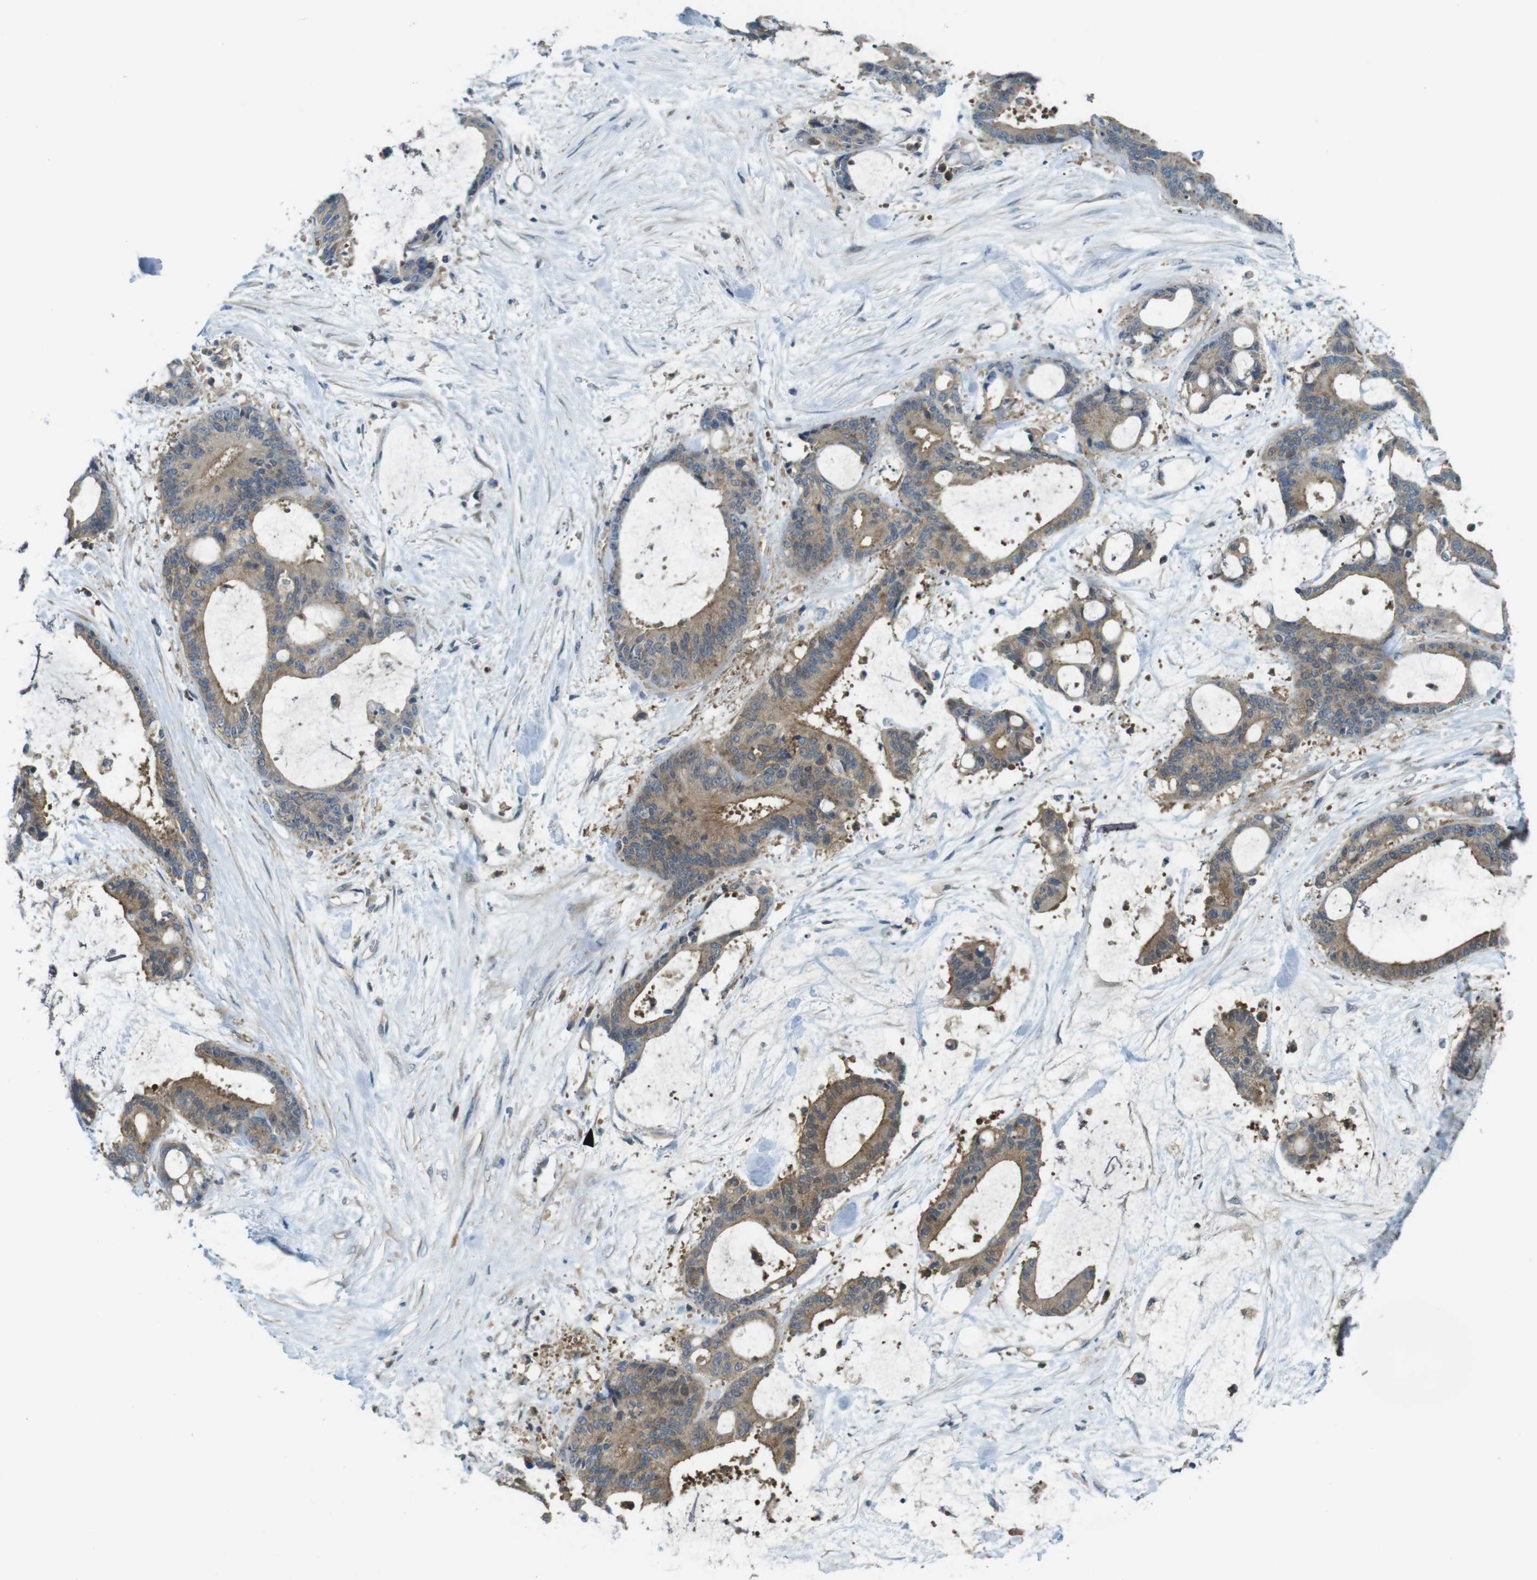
{"staining": {"intensity": "moderate", "quantity": ">75%", "location": "cytoplasmic/membranous"}, "tissue": "liver cancer", "cell_type": "Tumor cells", "image_type": "cancer", "snomed": [{"axis": "morphology", "description": "Cholangiocarcinoma"}, {"axis": "topography", "description": "Liver"}], "caption": "Protein analysis of cholangiocarcinoma (liver) tissue exhibits moderate cytoplasmic/membranous expression in about >75% of tumor cells. The staining is performed using DAB (3,3'-diaminobenzidine) brown chromogen to label protein expression. The nuclei are counter-stained blue using hematoxylin.", "gene": "LRRC3B", "patient": {"sex": "female", "age": 73}}